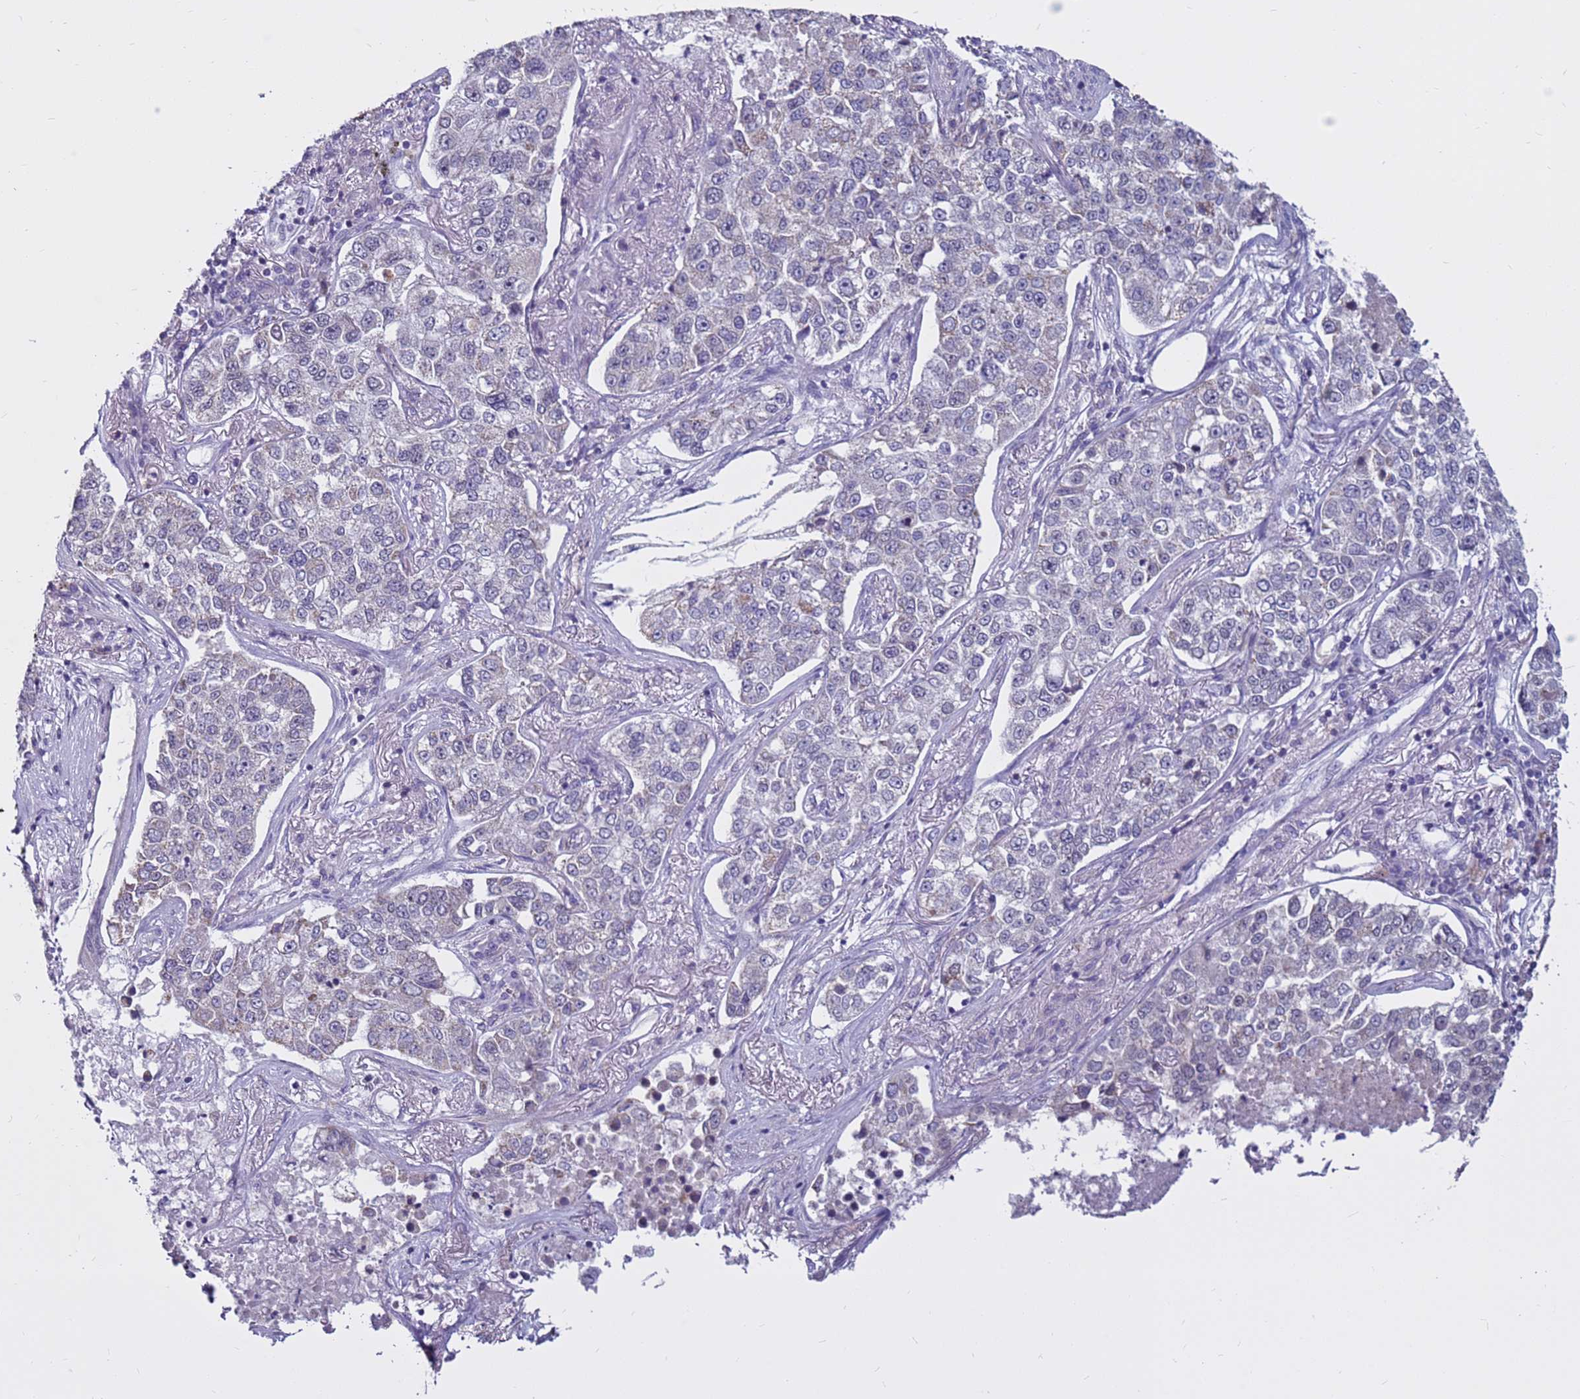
{"staining": {"intensity": "negative", "quantity": "none", "location": "none"}, "tissue": "lung cancer", "cell_type": "Tumor cells", "image_type": "cancer", "snomed": [{"axis": "morphology", "description": "Adenocarcinoma, NOS"}, {"axis": "topography", "description": "Lung"}], "caption": "Immunohistochemistry (IHC) photomicrograph of lung cancer stained for a protein (brown), which displays no expression in tumor cells.", "gene": "CDK2AP2", "patient": {"sex": "male", "age": 49}}